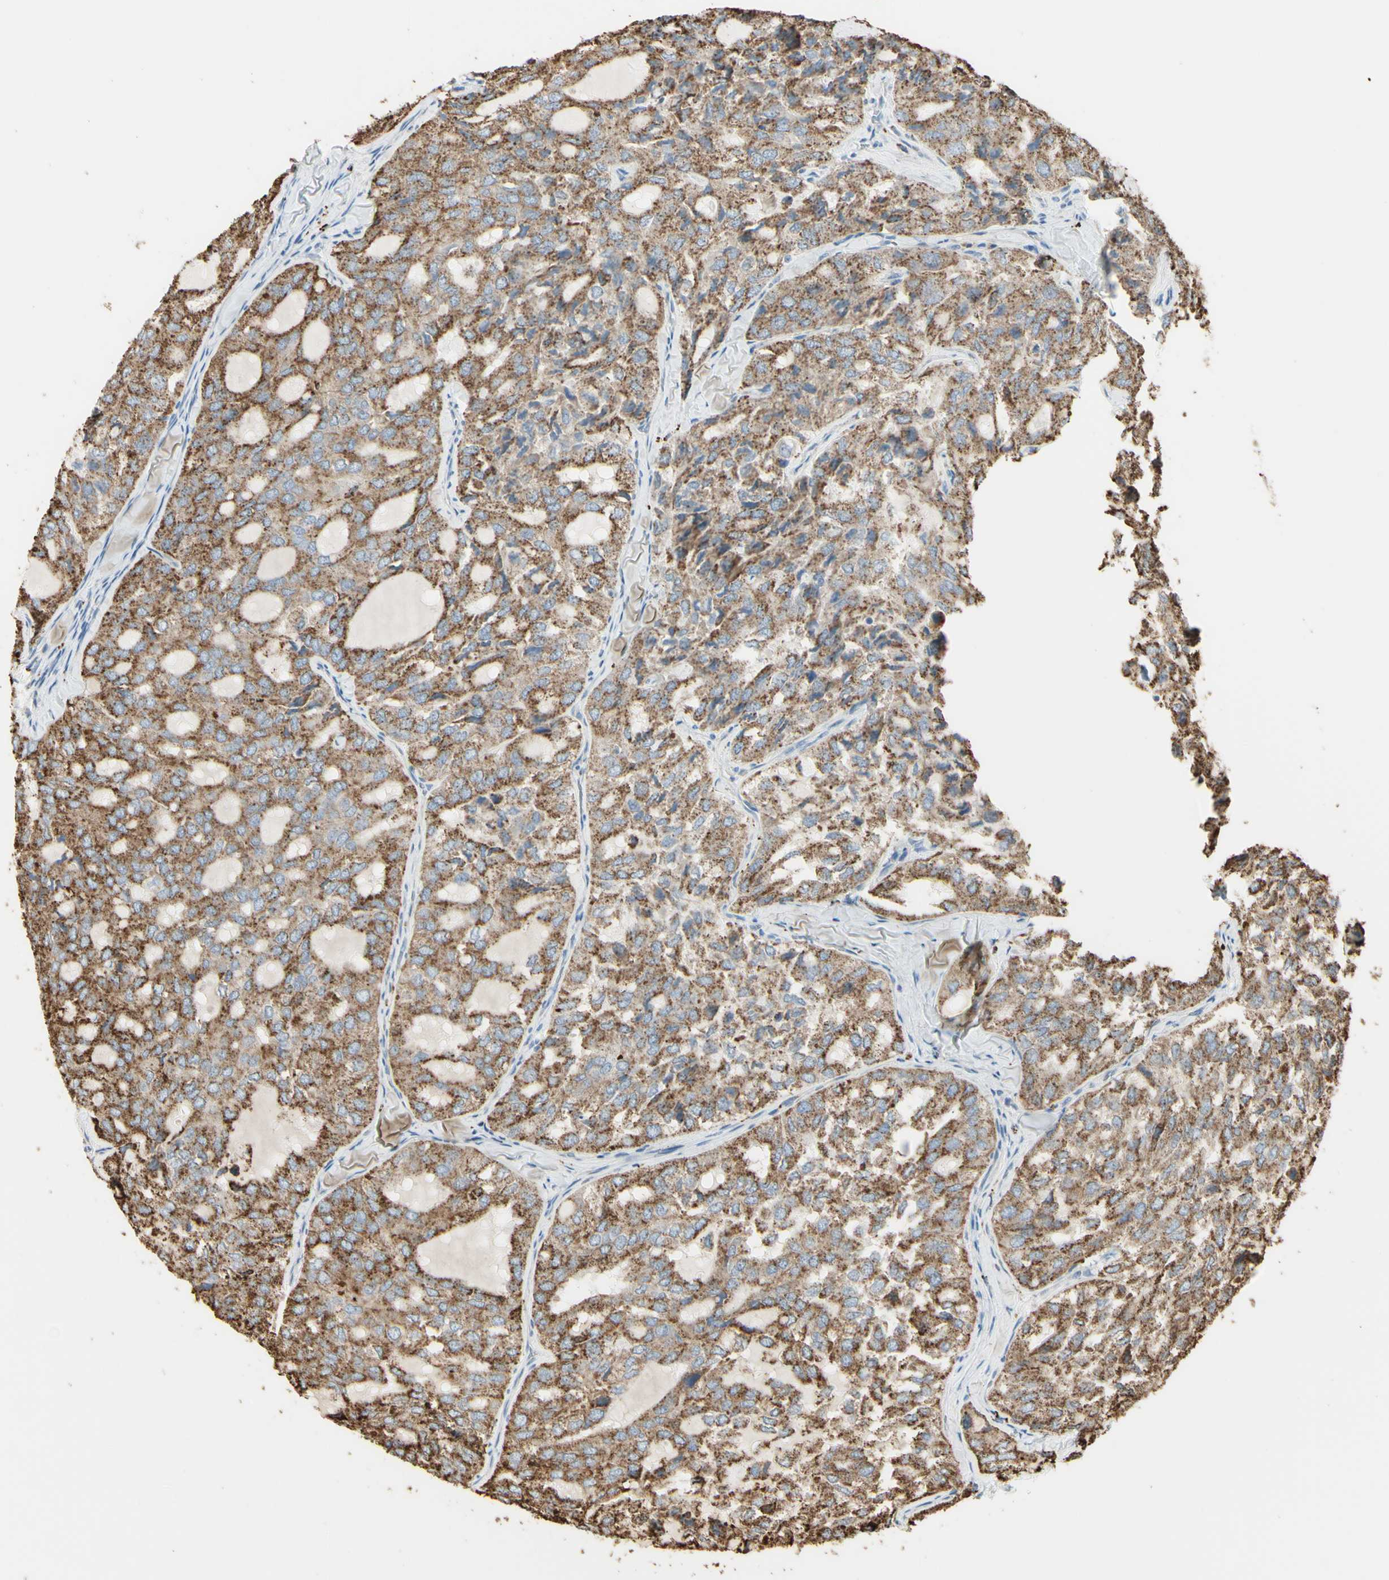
{"staining": {"intensity": "moderate", "quantity": ">75%", "location": "cytoplasmic/membranous"}, "tissue": "thyroid cancer", "cell_type": "Tumor cells", "image_type": "cancer", "snomed": [{"axis": "morphology", "description": "Follicular adenoma carcinoma, NOS"}, {"axis": "topography", "description": "Thyroid gland"}], "caption": "Immunohistochemical staining of human thyroid cancer (follicular adenoma carcinoma) displays medium levels of moderate cytoplasmic/membranous protein staining in approximately >75% of tumor cells. (Stains: DAB (3,3'-diaminobenzidine) in brown, nuclei in blue, Microscopy: brightfield microscopy at high magnification).", "gene": "ANGPTL1", "patient": {"sex": "male", "age": 75}}